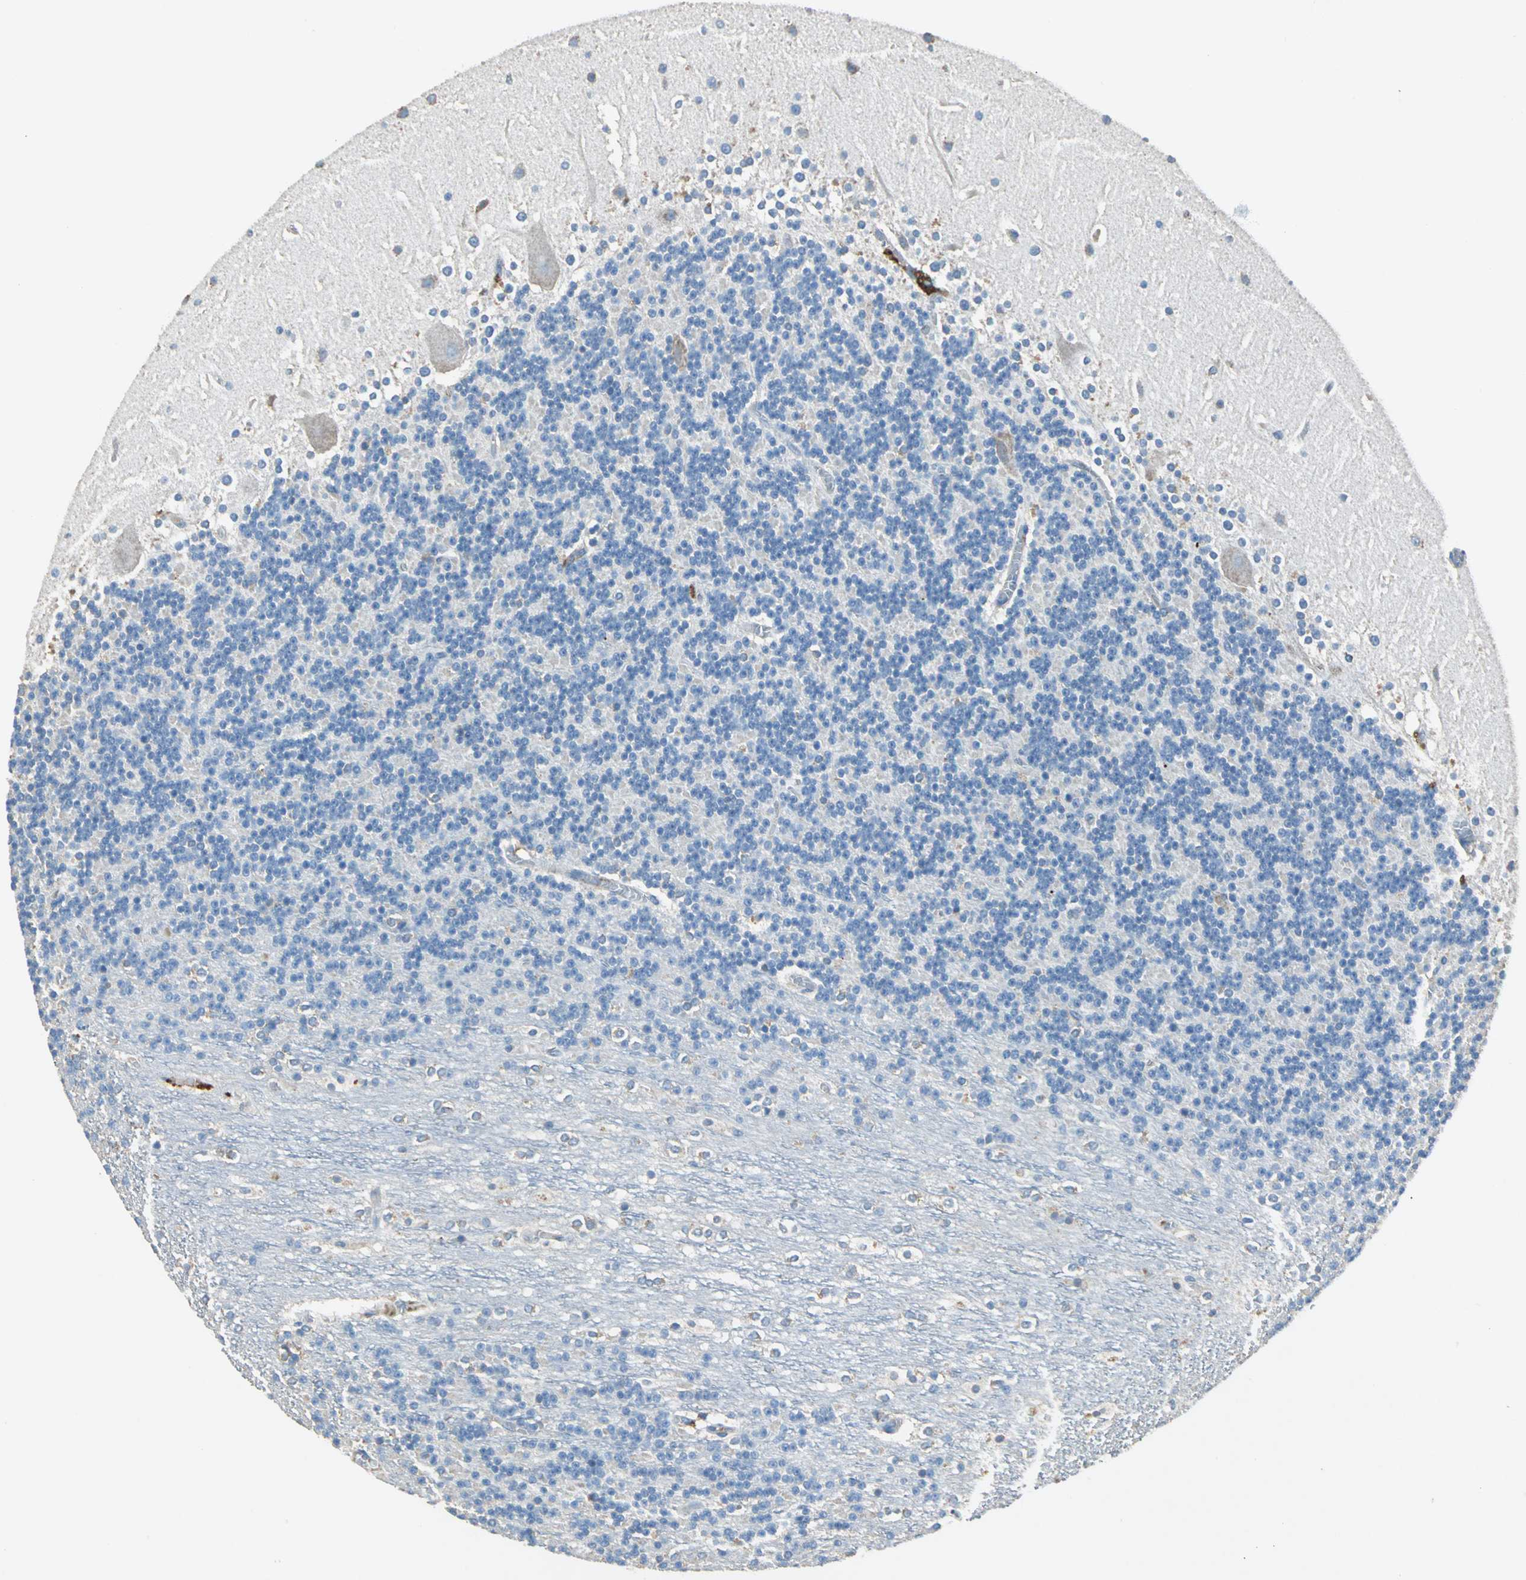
{"staining": {"intensity": "negative", "quantity": "none", "location": "none"}, "tissue": "cerebellum", "cell_type": "Cells in granular layer", "image_type": "normal", "snomed": [{"axis": "morphology", "description": "Normal tissue, NOS"}, {"axis": "topography", "description": "Cerebellum"}], "caption": "IHC of unremarkable human cerebellum exhibits no staining in cells in granular layer. (DAB (3,3'-diaminobenzidine) IHC visualized using brightfield microscopy, high magnification).", "gene": "HEPH", "patient": {"sex": "female", "age": 19}}